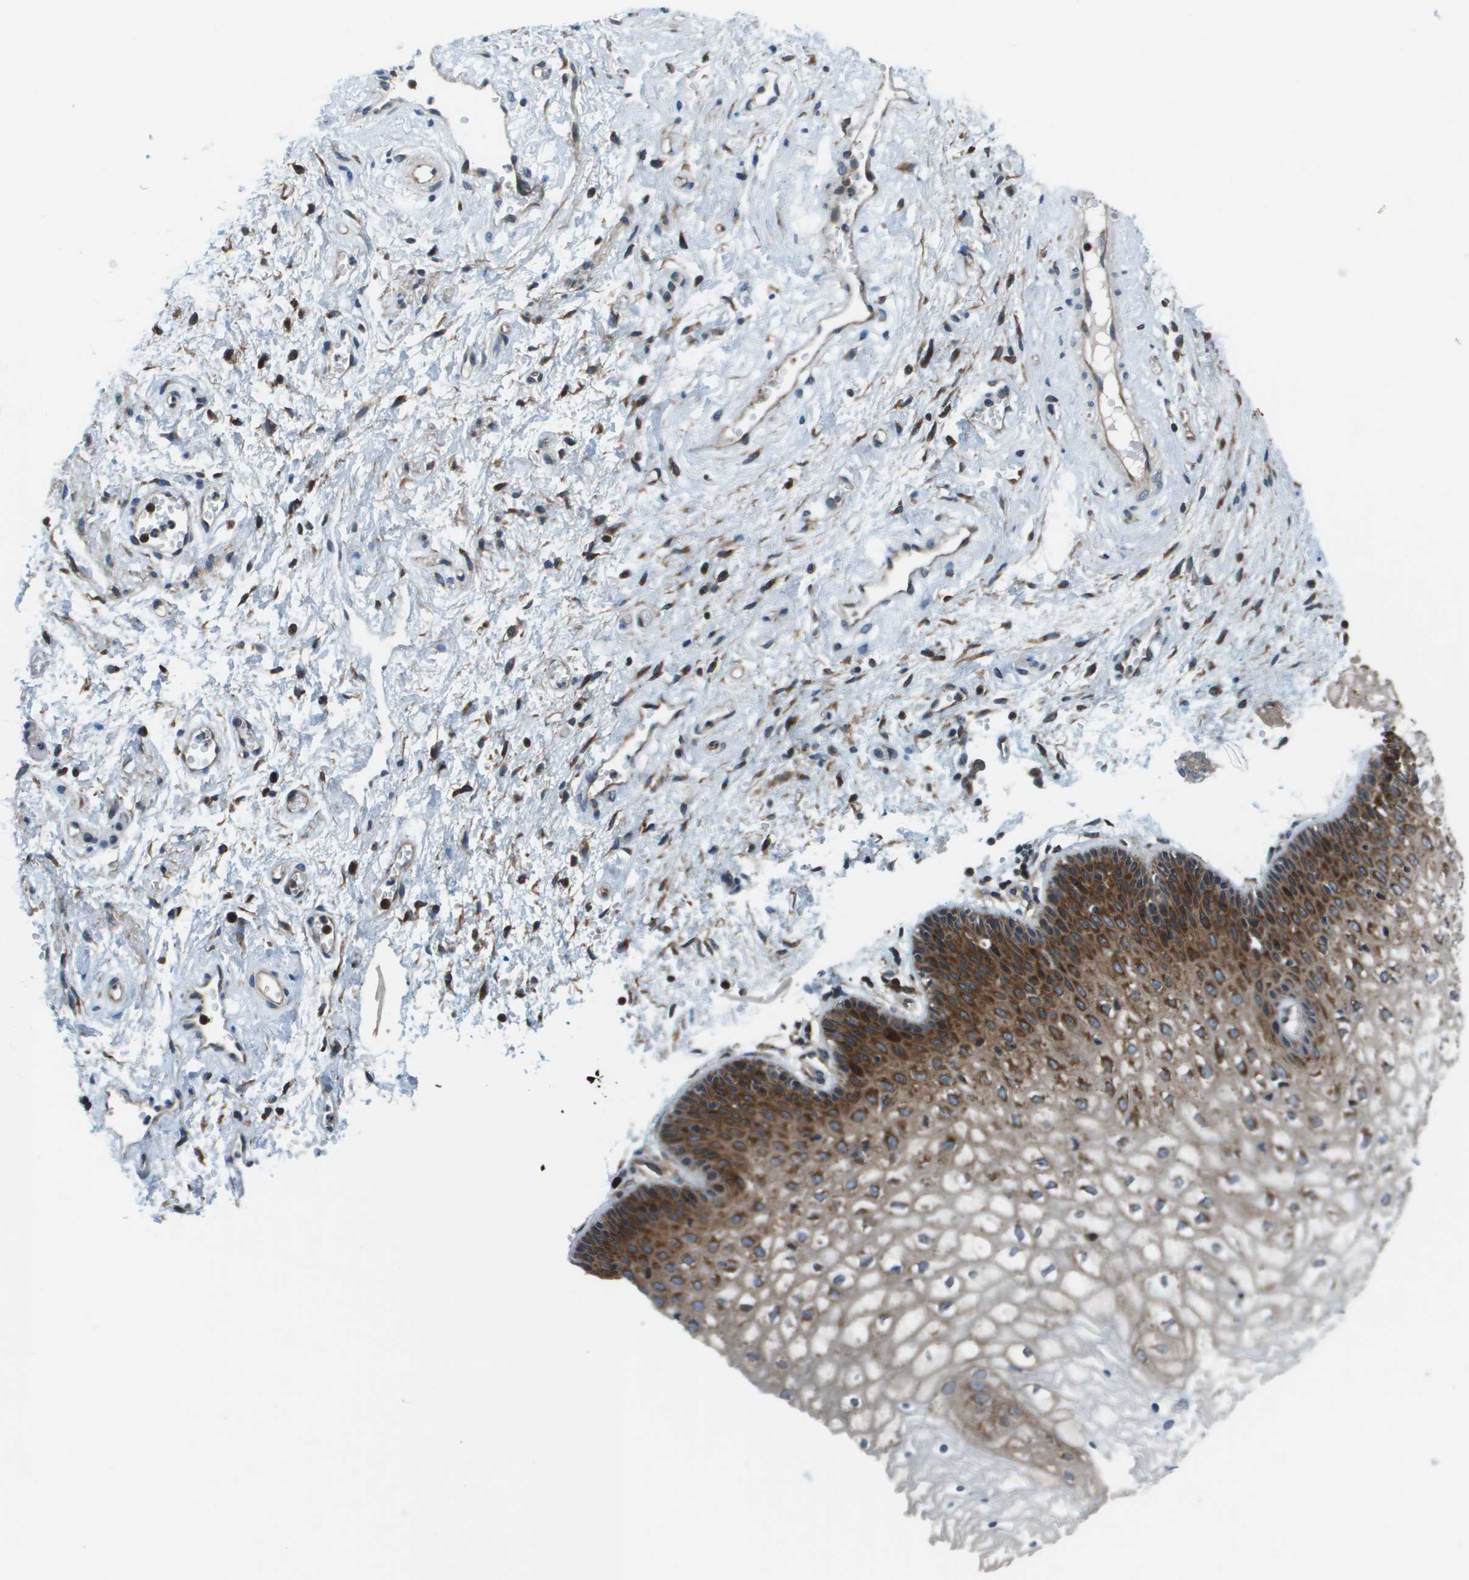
{"staining": {"intensity": "strong", "quantity": "25%-75%", "location": "cytoplasmic/membranous"}, "tissue": "vagina", "cell_type": "Squamous epithelial cells", "image_type": "normal", "snomed": [{"axis": "morphology", "description": "Normal tissue, NOS"}, {"axis": "topography", "description": "Vagina"}], "caption": "Vagina stained with immunohistochemistry (IHC) displays strong cytoplasmic/membranous positivity in approximately 25%-75% of squamous epithelial cells. (DAB (3,3'-diaminobenzidine) = brown stain, brightfield microscopy at high magnification).", "gene": "ARFGAP2", "patient": {"sex": "female", "age": 34}}